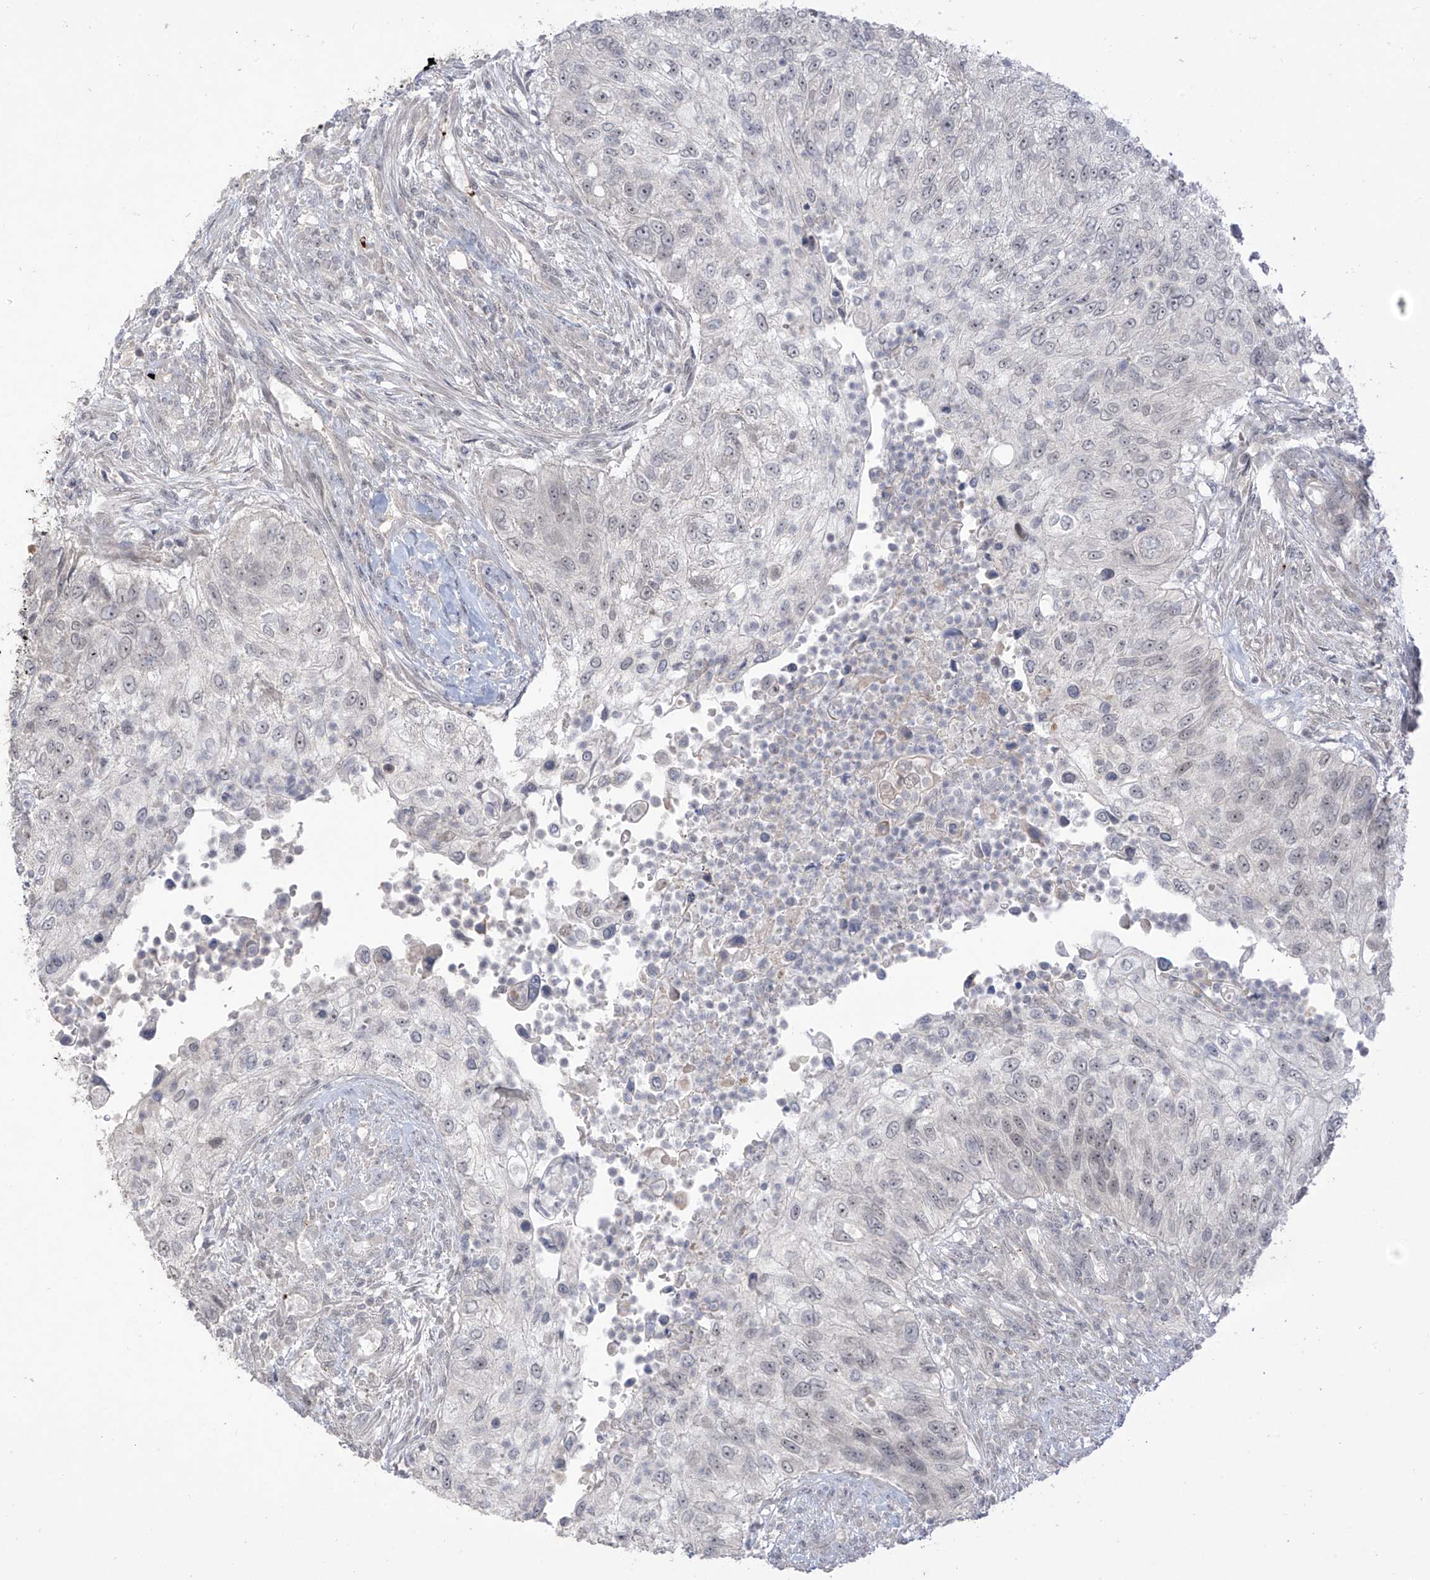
{"staining": {"intensity": "negative", "quantity": "none", "location": "none"}, "tissue": "urothelial cancer", "cell_type": "Tumor cells", "image_type": "cancer", "snomed": [{"axis": "morphology", "description": "Urothelial carcinoma, High grade"}, {"axis": "topography", "description": "Urinary bladder"}], "caption": "DAB (3,3'-diaminobenzidine) immunohistochemical staining of urothelial cancer demonstrates no significant positivity in tumor cells.", "gene": "OGT", "patient": {"sex": "female", "age": 60}}